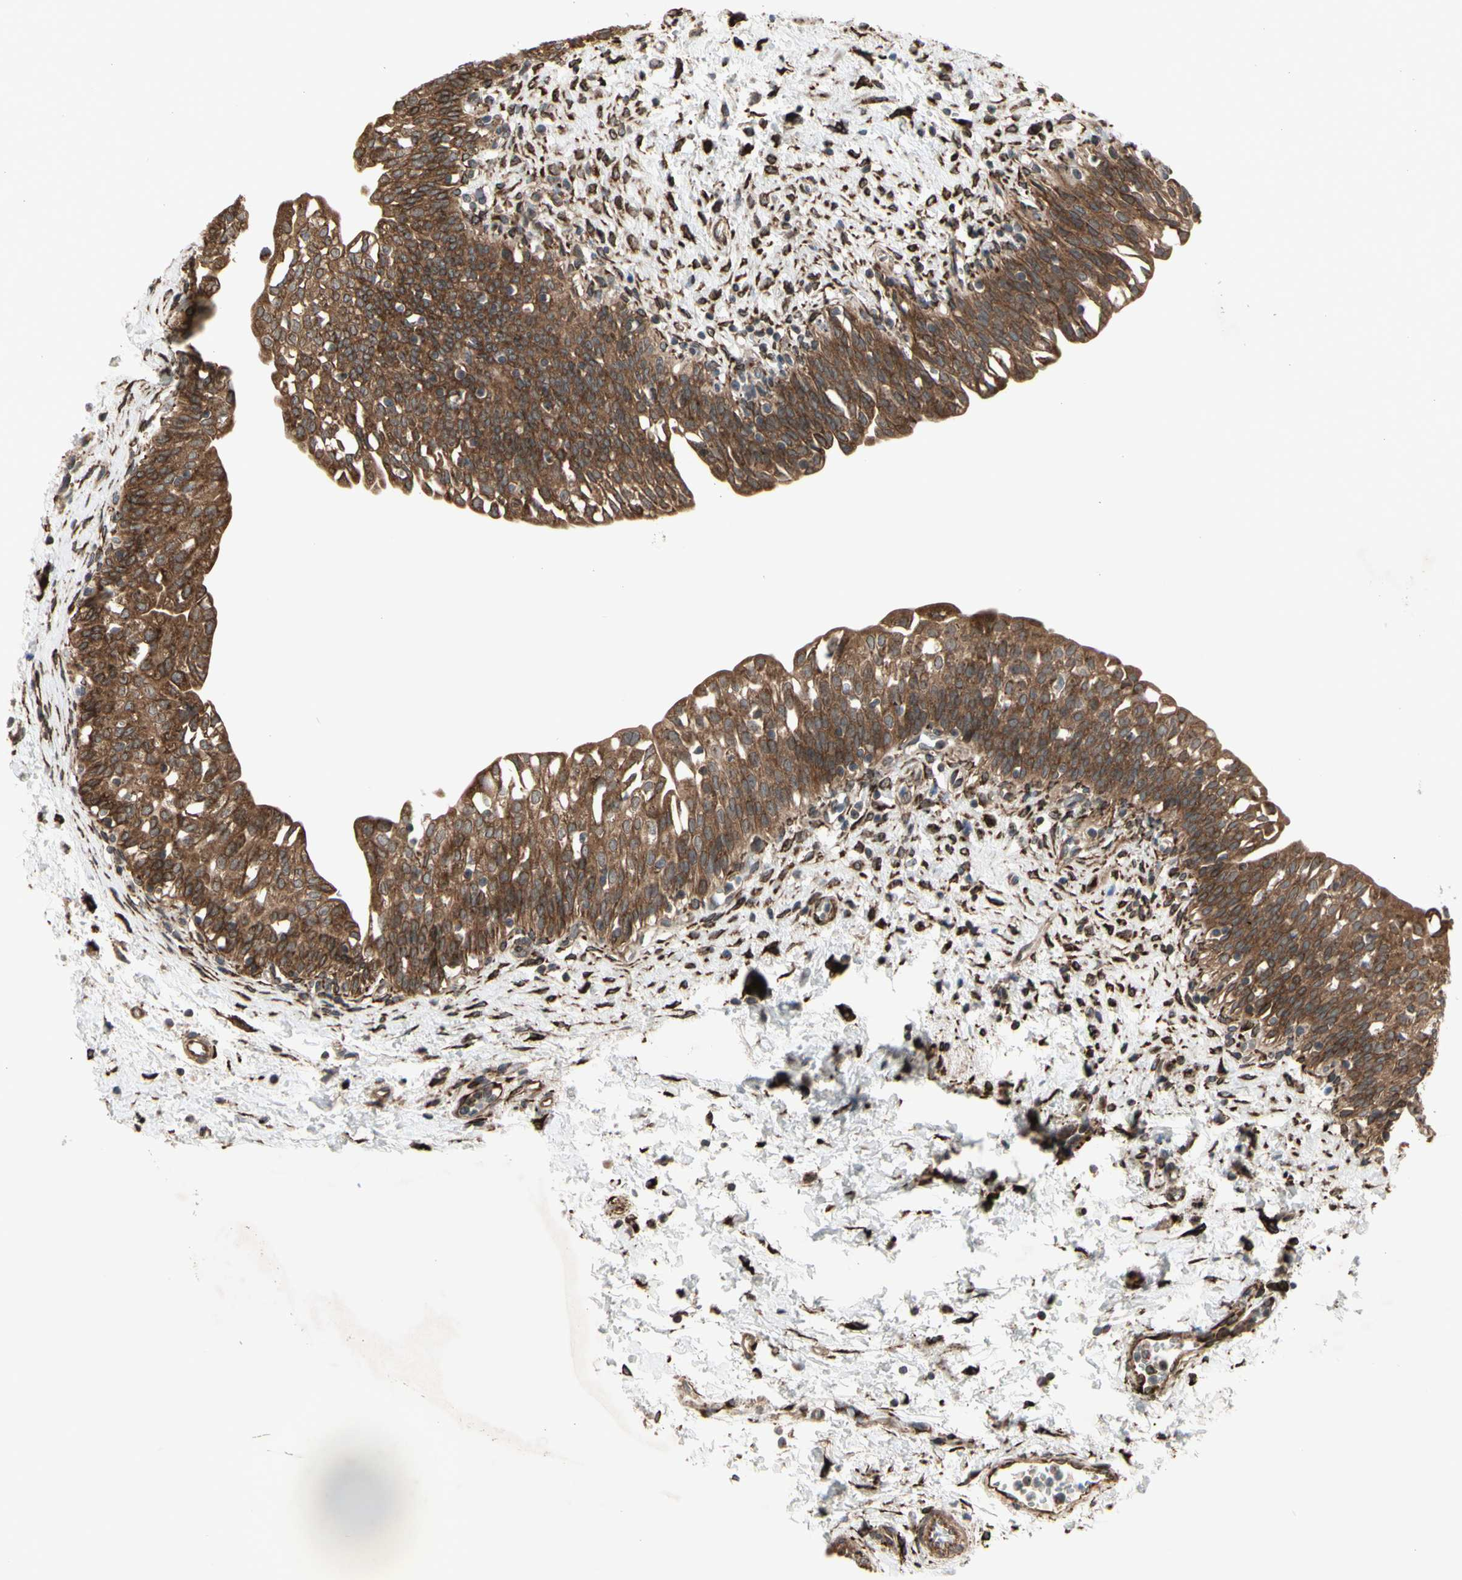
{"staining": {"intensity": "moderate", "quantity": ">75%", "location": "cytoplasmic/membranous"}, "tissue": "urinary bladder", "cell_type": "Urothelial cells", "image_type": "normal", "snomed": [{"axis": "morphology", "description": "Normal tissue, NOS"}, {"axis": "topography", "description": "Urinary bladder"}], "caption": "A brown stain shows moderate cytoplasmic/membranous expression of a protein in urothelial cells of normal human urinary bladder. (brown staining indicates protein expression, while blue staining denotes nuclei).", "gene": "SLC39A9", "patient": {"sex": "male", "age": 55}}